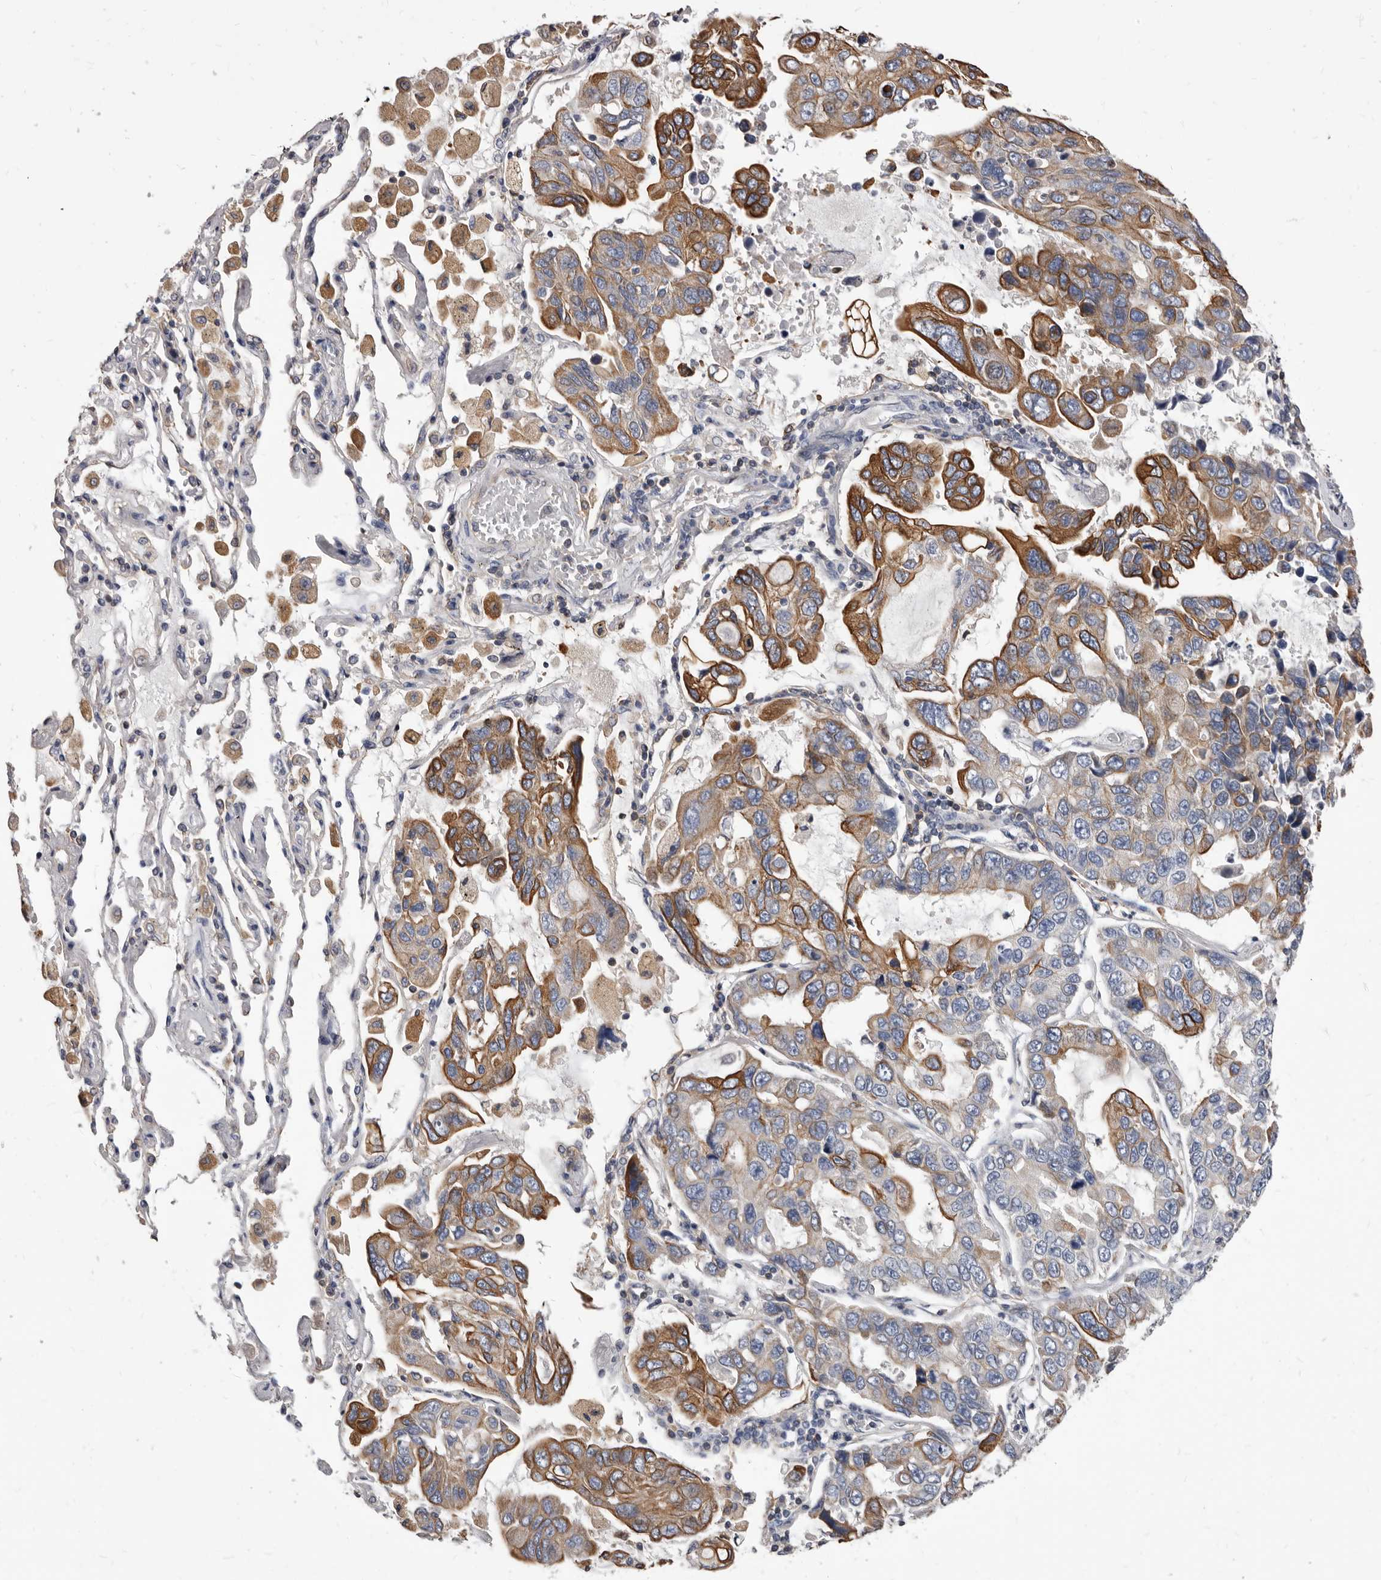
{"staining": {"intensity": "moderate", "quantity": ">75%", "location": "cytoplasmic/membranous"}, "tissue": "lung cancer", "cell_type": "Tumor cells", "image_type": "cancer", "snomed": [{"axis": "morphology", "description": "Adenocarcinoma, NOS"}, {"axis": "topography", "description": "Lung"}], "caption": "About >75% of tumor cells in human adenocarcinoma (lung) exhibit moderate cytoplasmic/membranous protein staining as visualized by brown immunohistochemical staining.", "gene": "NIBAN1", "patient": {"sex": "male", "age": 64}}